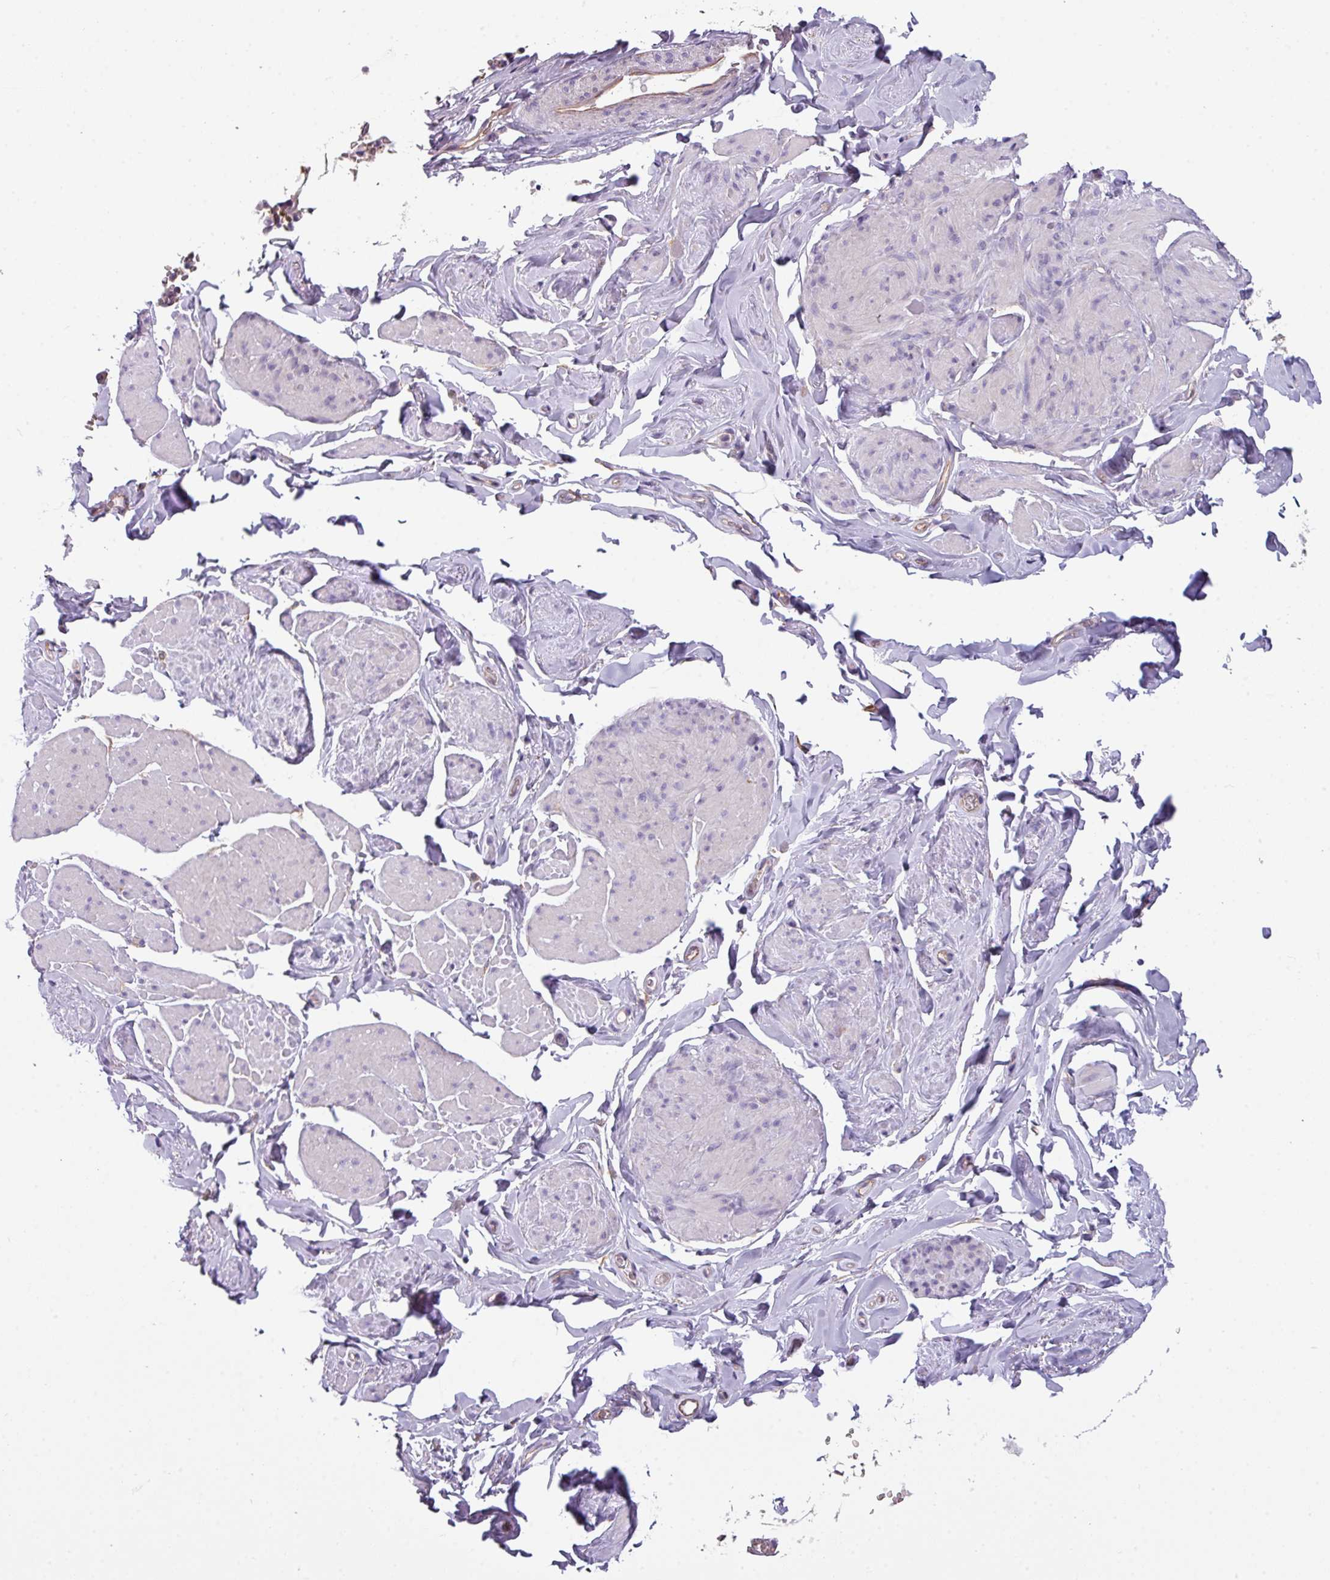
{"staining": {"intensity": "negative", "quantity": "none", "location": "none"}, "tissue": "smooth muscle", "cell_type": "Smooth muscle cells", "image_type": "normal", "snomed": [{"axis": "morphology", "description": "Normal tissue, NOS"}, {"axis": "topography", "description": "Smooth muscle"}, {"axis": "topography", "description": "Peripheral nerve tissue"}], "caption": "This is an immunohistochemistry photomicrograph of normal human smooth muscle. There is no positivity in smooth muscle cells.", "gene": "BUD23", "patient": {"sex": "male", "age": 69}}